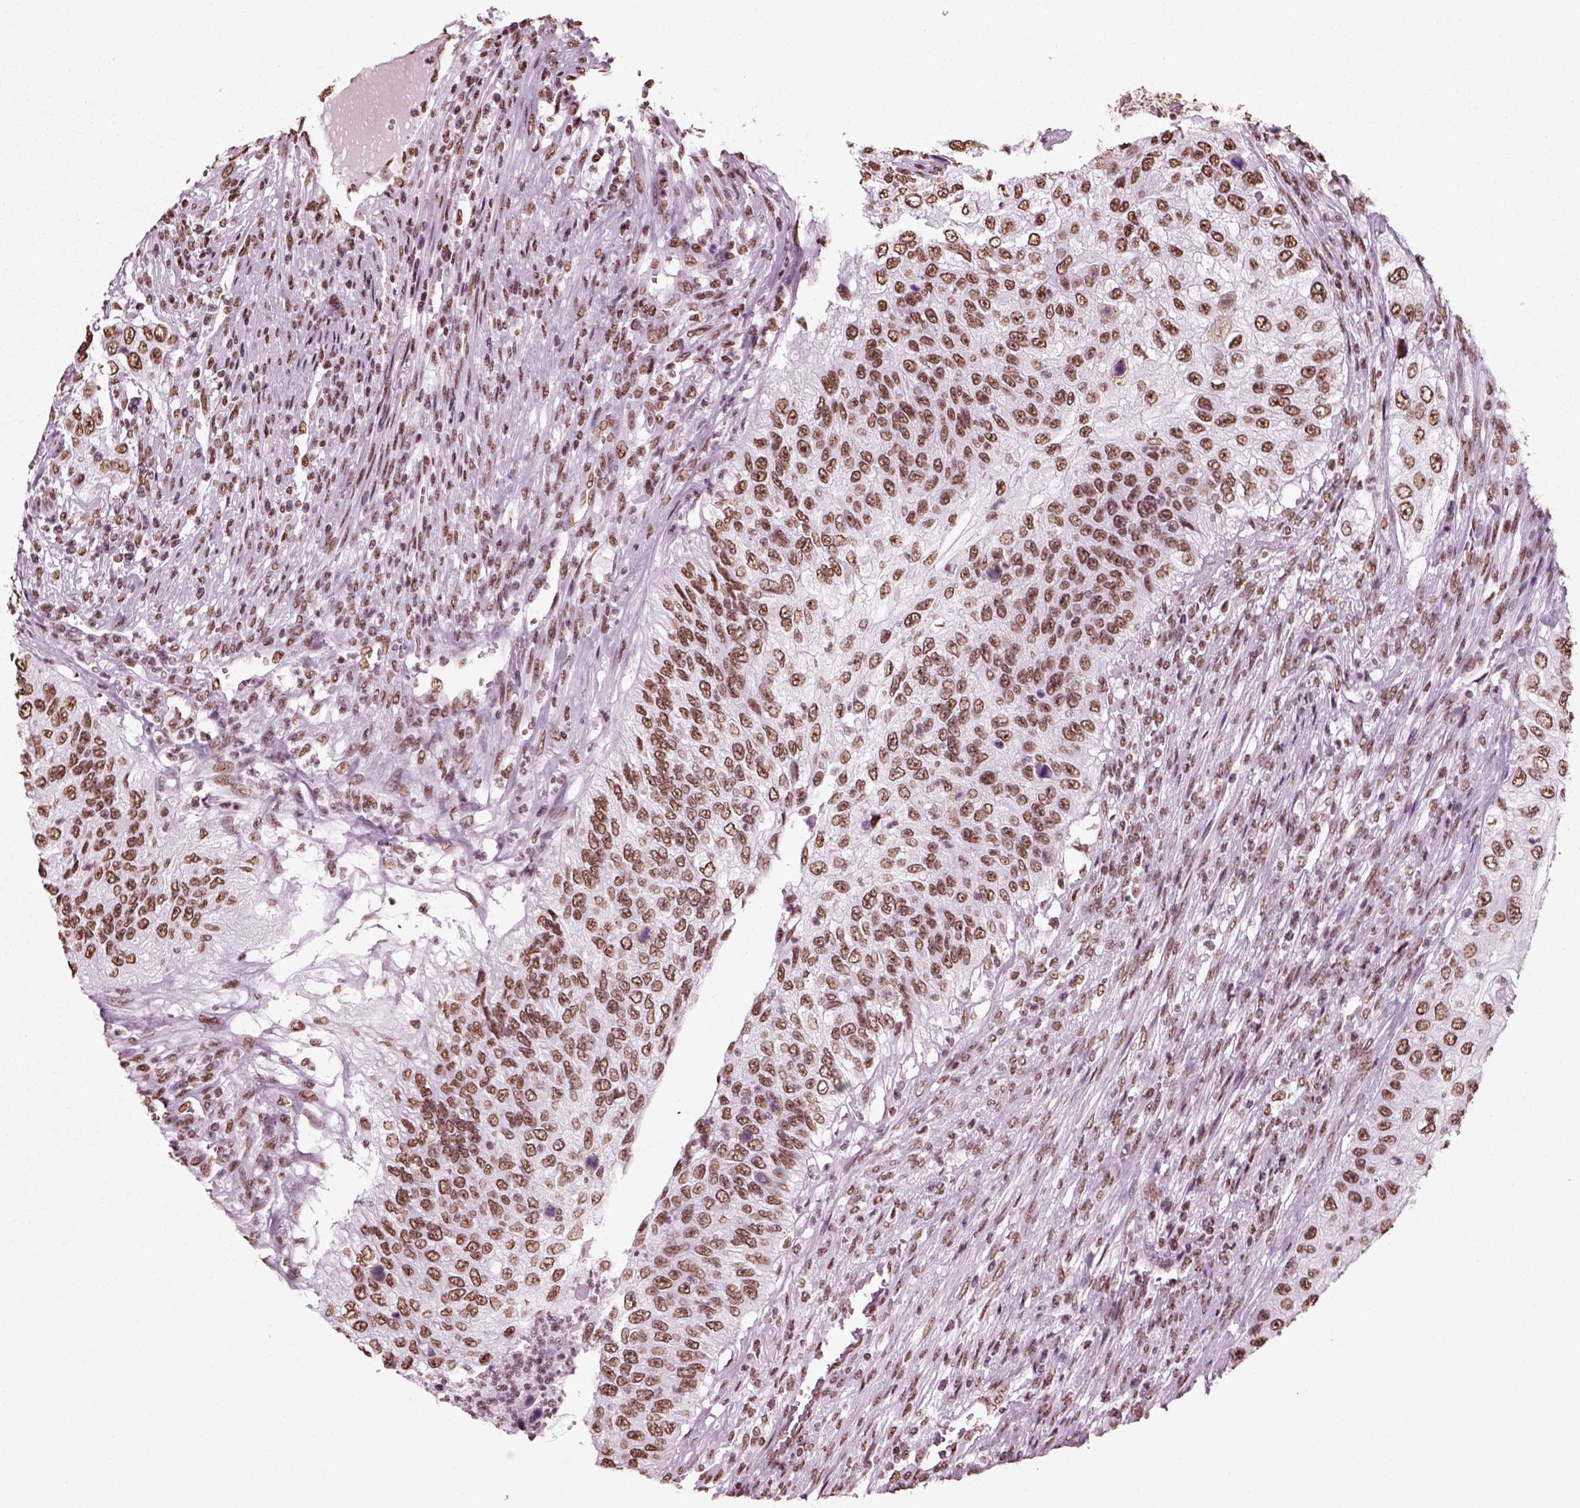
{"staining": {"intensity": "moderate", "quantity": ">75%", "location": "nuclear"}, "tissue": "urothelial cancer", "cell_type": "Tumor cells", "image_type": "cancer", "snomed": [{"axis": "morphology", "description": "Urothelial carcinoma, High grade"}, {"axis": "topography", "description": "Urinary bladder"}], "caption": "The photomicrograph reveals a brown stain indicating the presence of a protein in the nuclear of tumor cells in urothelial cancer.", "gene": "POLR1H", "patient": {"sex": "female", "age": 60}}